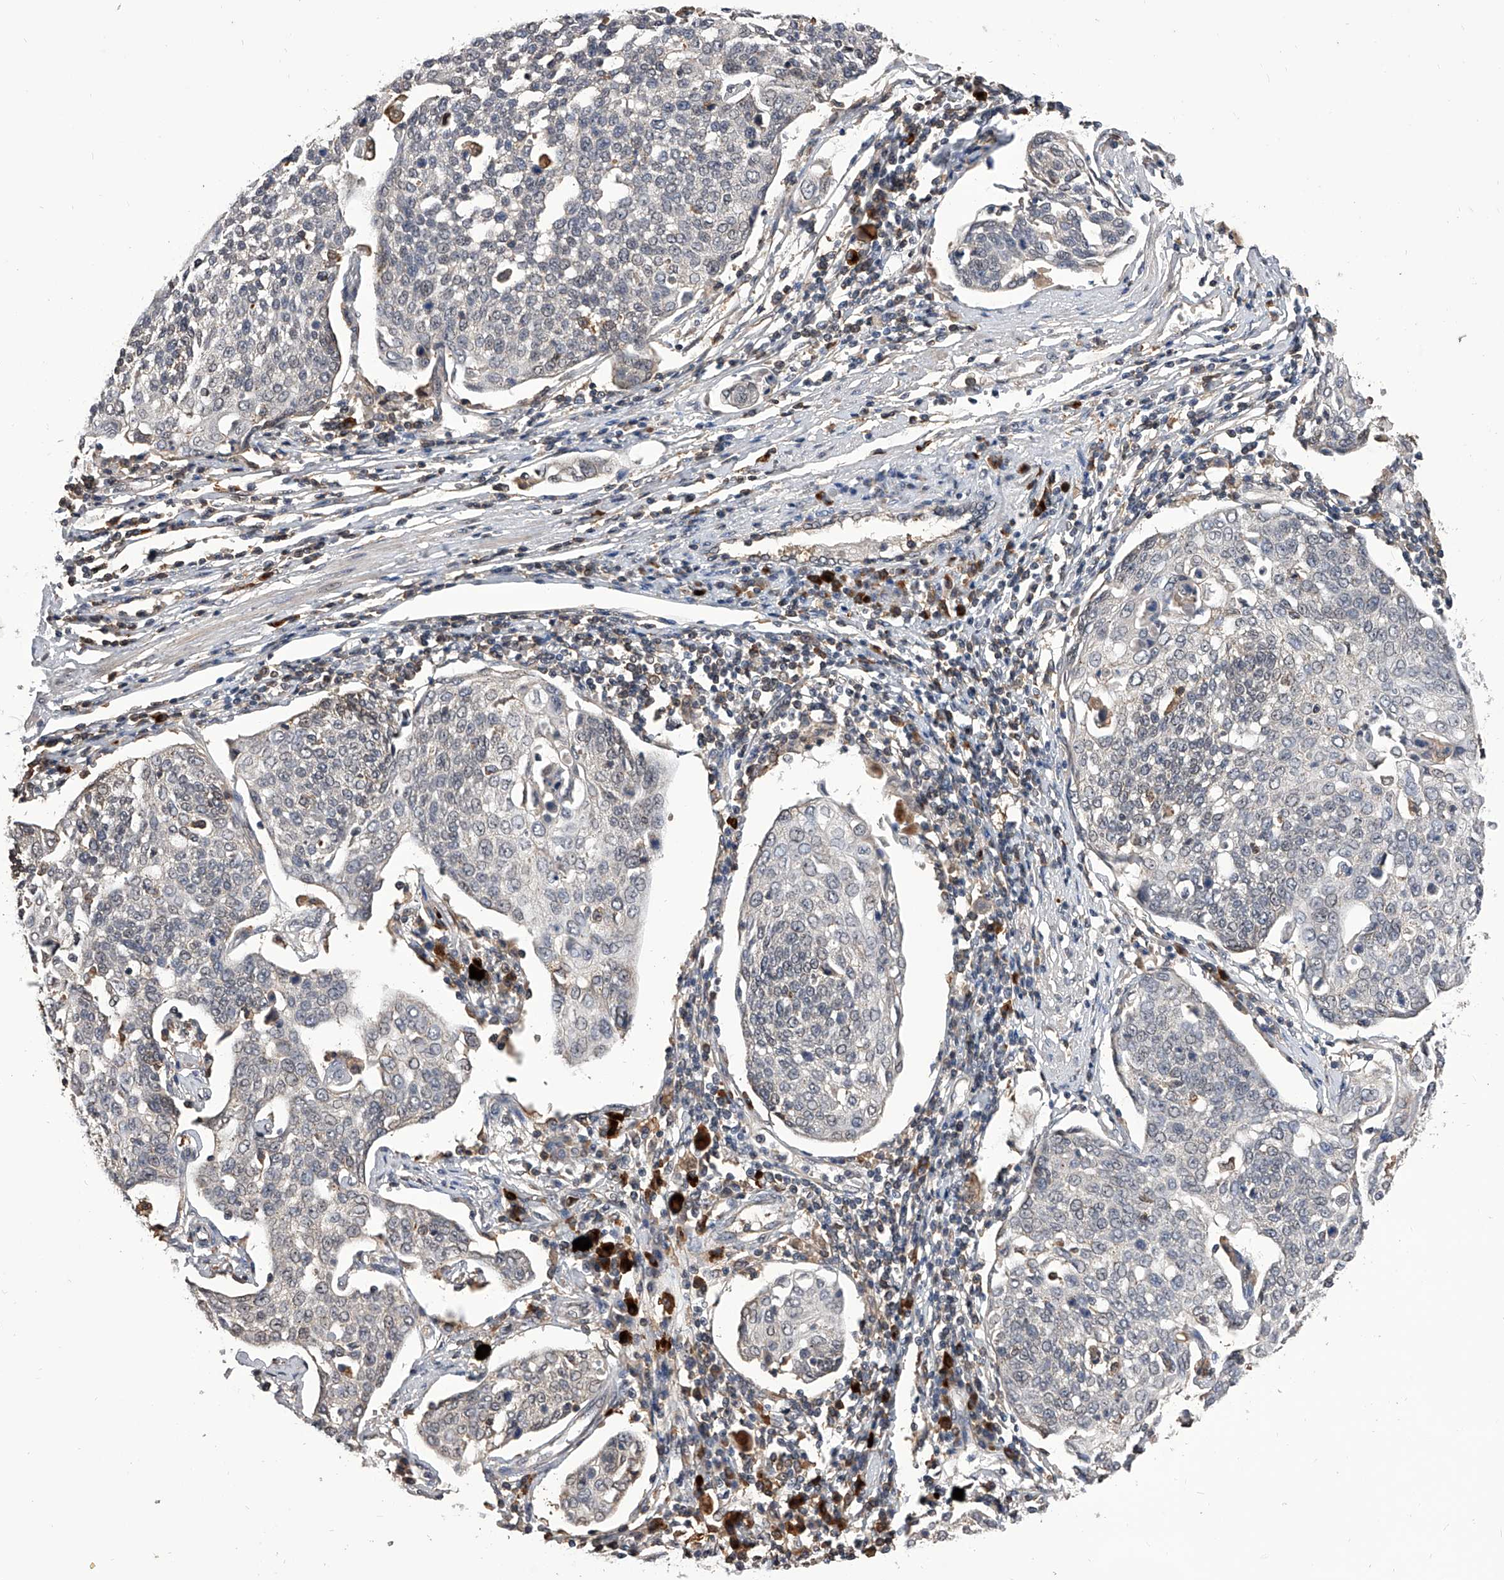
{"staining": {"intensity": "weak", "quantity": "<25%", "location": "cytoplasmic/membranous"}, "tissue": "cervical cancer", "cell_type": "Tumor cells", "image_type": "cancer", "snomed": [{"axis": "morphology", "description": "Squamous cell carcinoma, NOS"}, {"axis": "topography", "description": "Cervix"}], "caption": "Cervical cancer stained for a protein using immunohistochemistry displays no positivity tumor cells.", "gene": "CFAP410", "patient": {"sex": "female", "age": 34}}